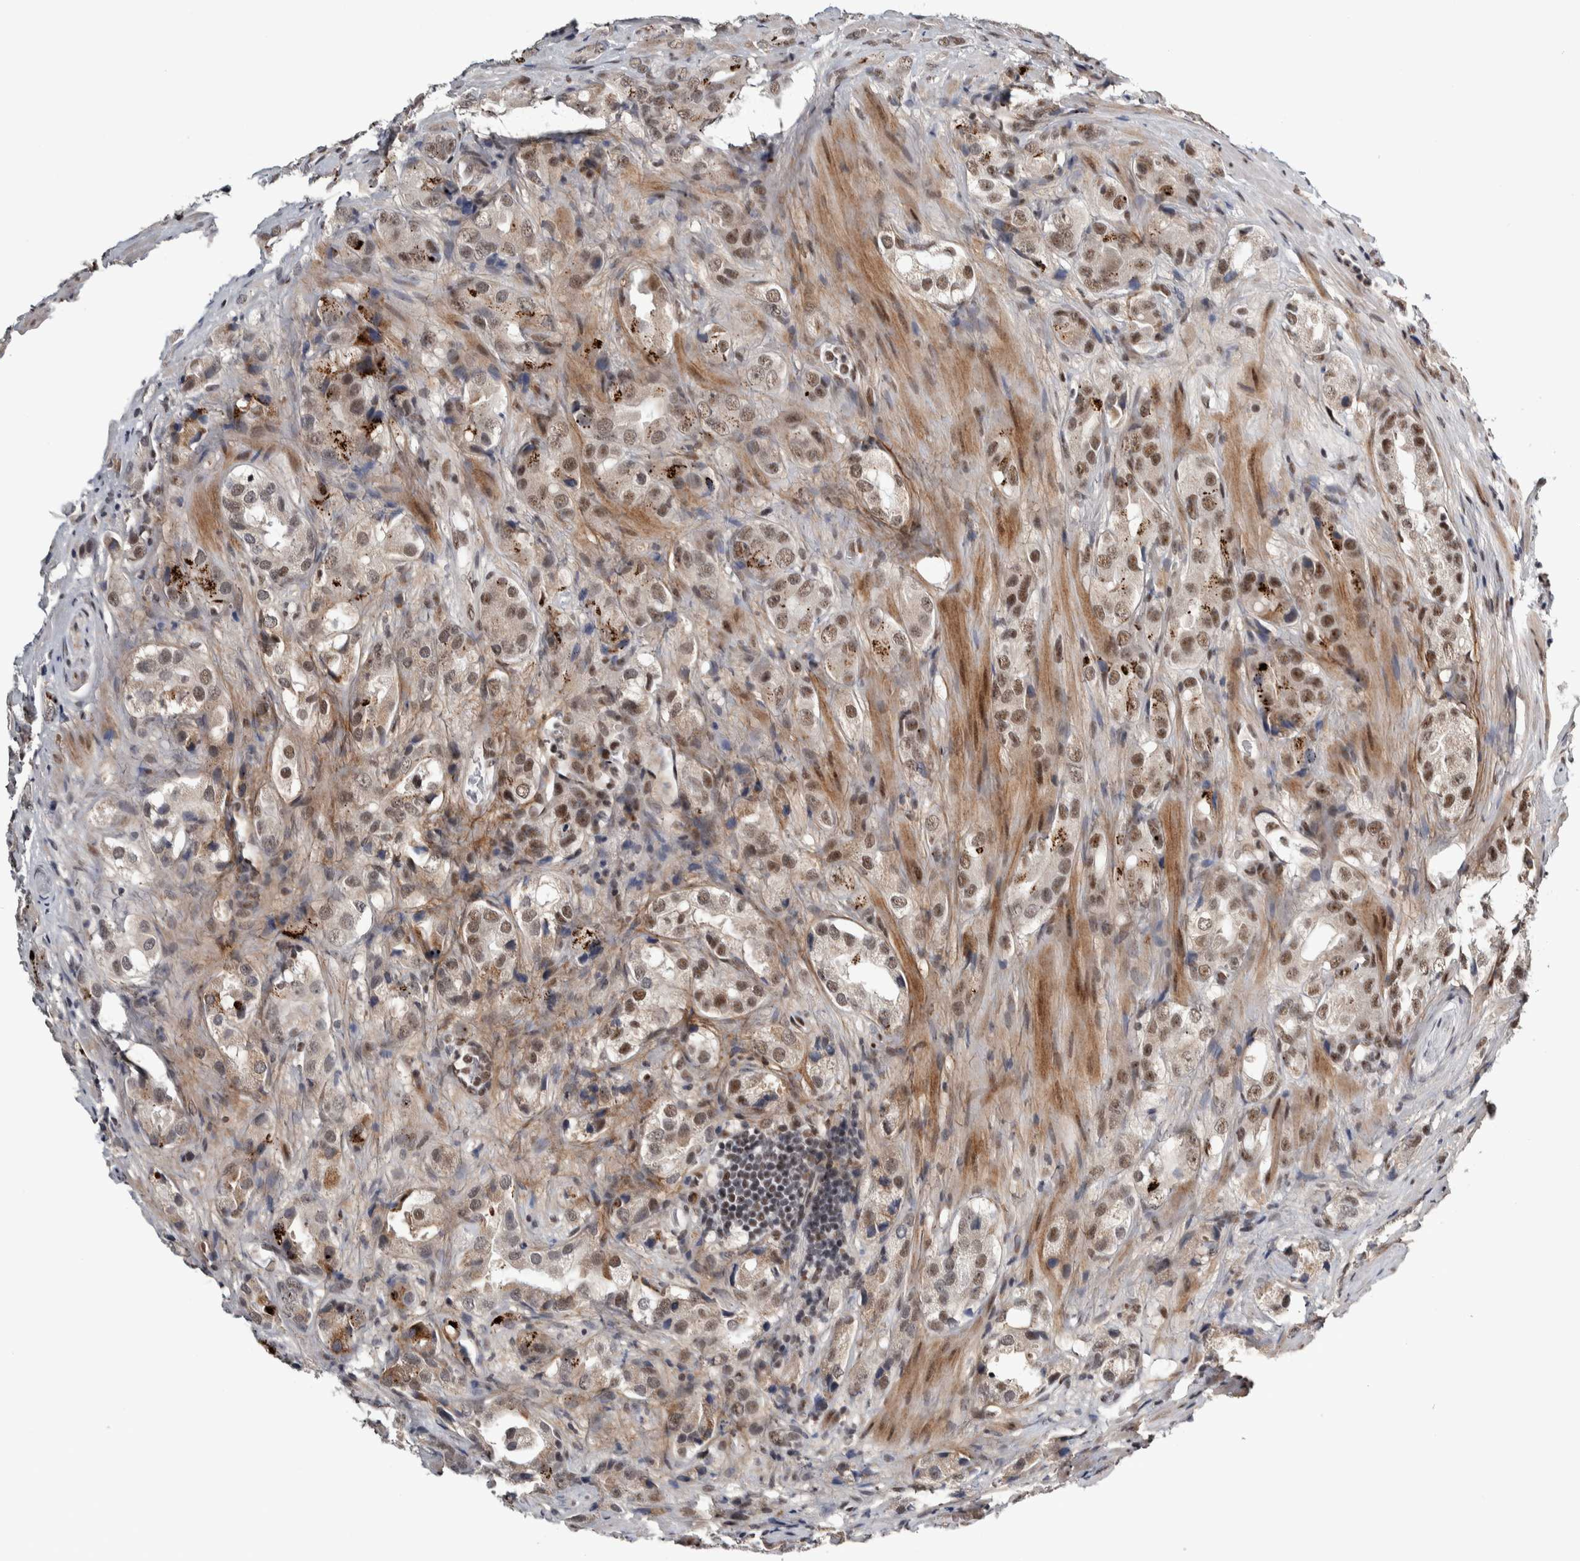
{"staining": {"intensity": "moderate", "quantity": ">75%", "location": "nuclear"}, "tissue": "prostate cancer", "cell_type": "Tumor cells", "image_type": "cancer", "snomed": [{"axis": "morphology", "description": "Adenocarcinoma, High grade"}, {"axis": "topography", "description": "Prostate"}], "caption": "Prostate cancer (adenocarcinoma (high-grade)) stained for a protein demonstrates moderate nuclear positivity in tumor cells. The protein of interest is stained brown, and the nuclei are stained in blue (DAB (3,3'-diaminobenzidine) IHC with brightfield microscopy, high magnification).", "gene": "ASPN", "patient": {"sex": "male", "age": 63}}